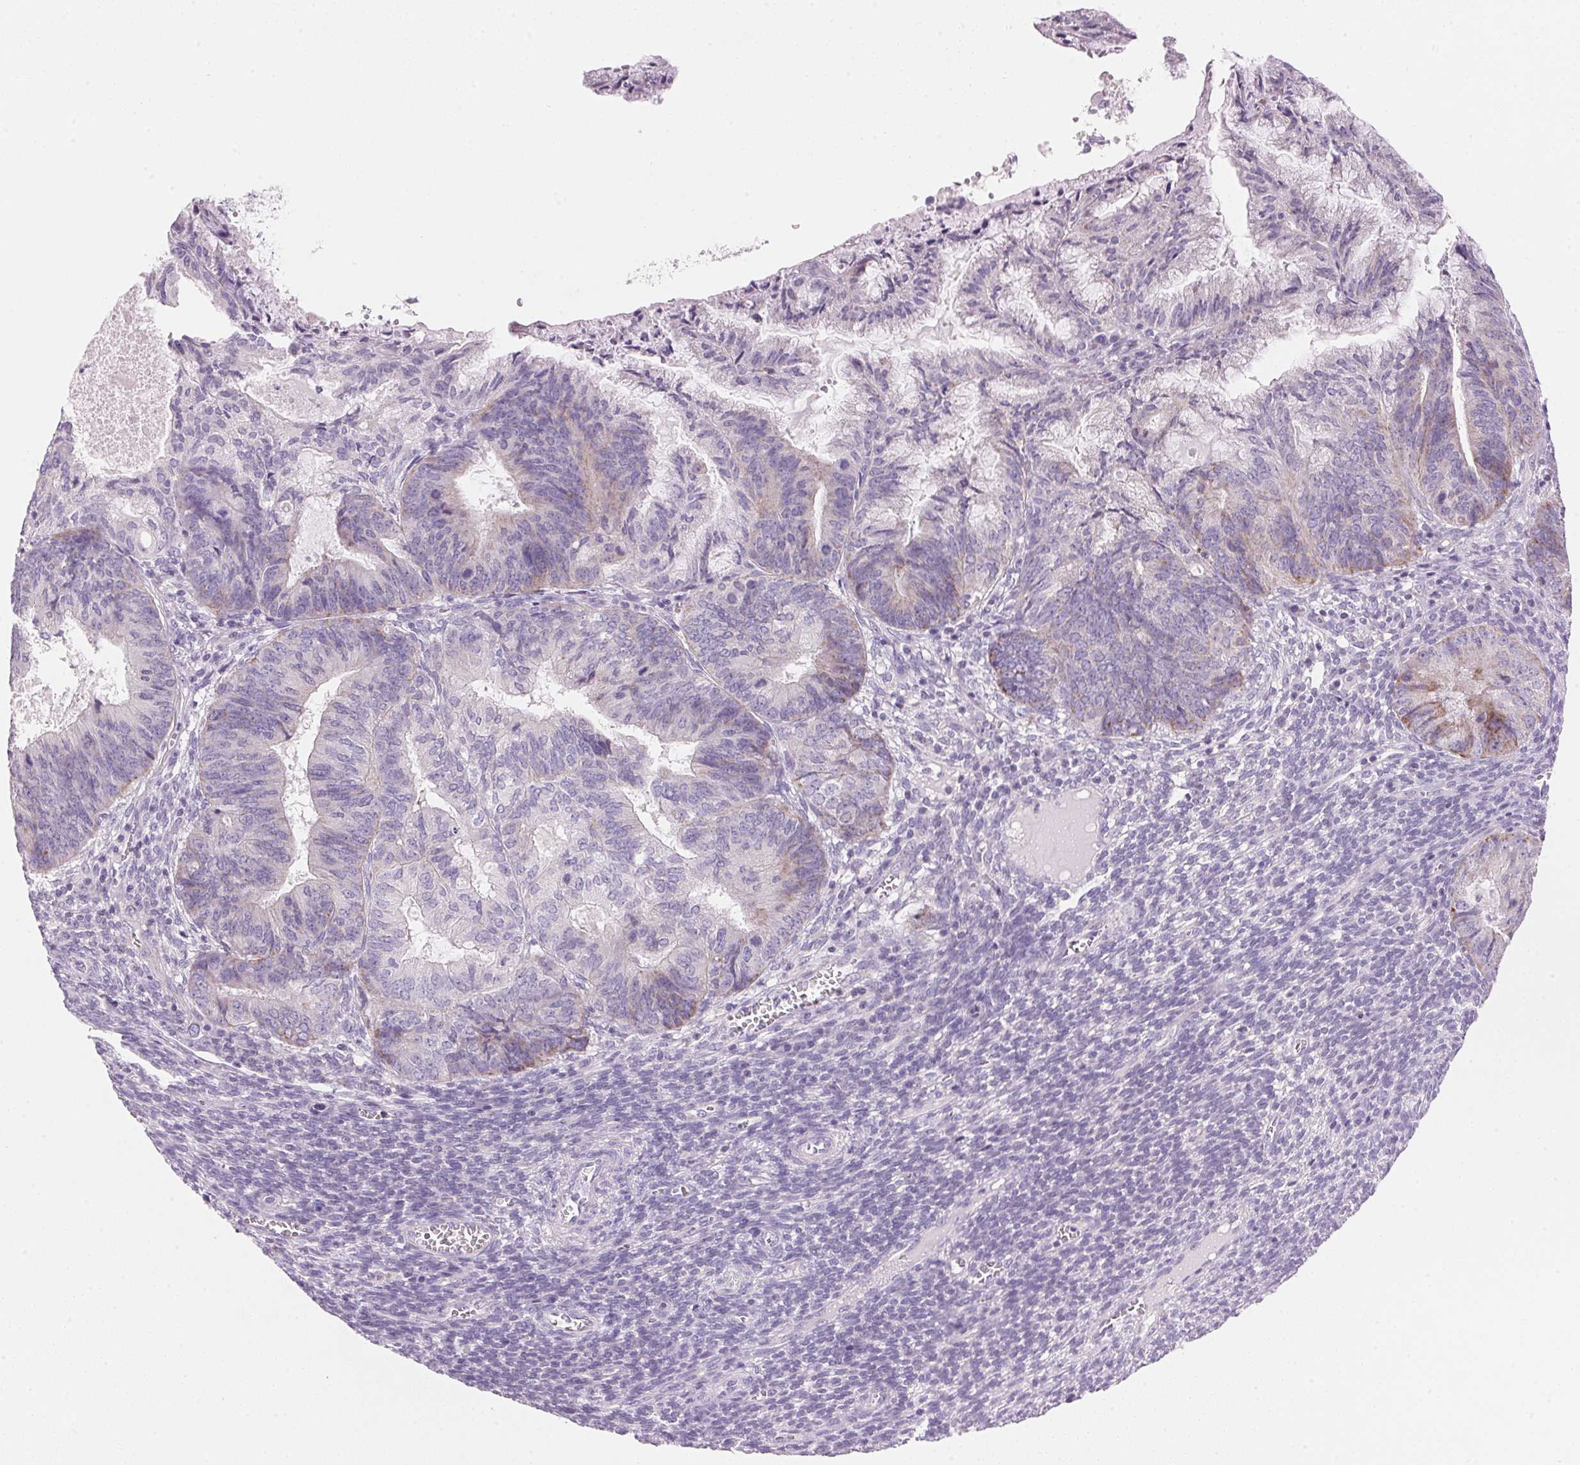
{"staining": {"intensity": "weak", "quantity": "<25%", "location": "cytoplasmic/membranous"}, "tissue": "endometrial cancer", "cell_type": "Tumor cells", "image_type": "cancer", "snomed": [{"axis": "morphology", "description": "Adenocarcinoma, NOS"}, {"axis": "topography", "description": "Endometrium"}], "caption": "Protein analysis of endometrial adenocarcinoma exhibits no significant positivity in tumor cells.", "gene": "CYP11B1", "patient": {"sex": "female", "age": 86}}